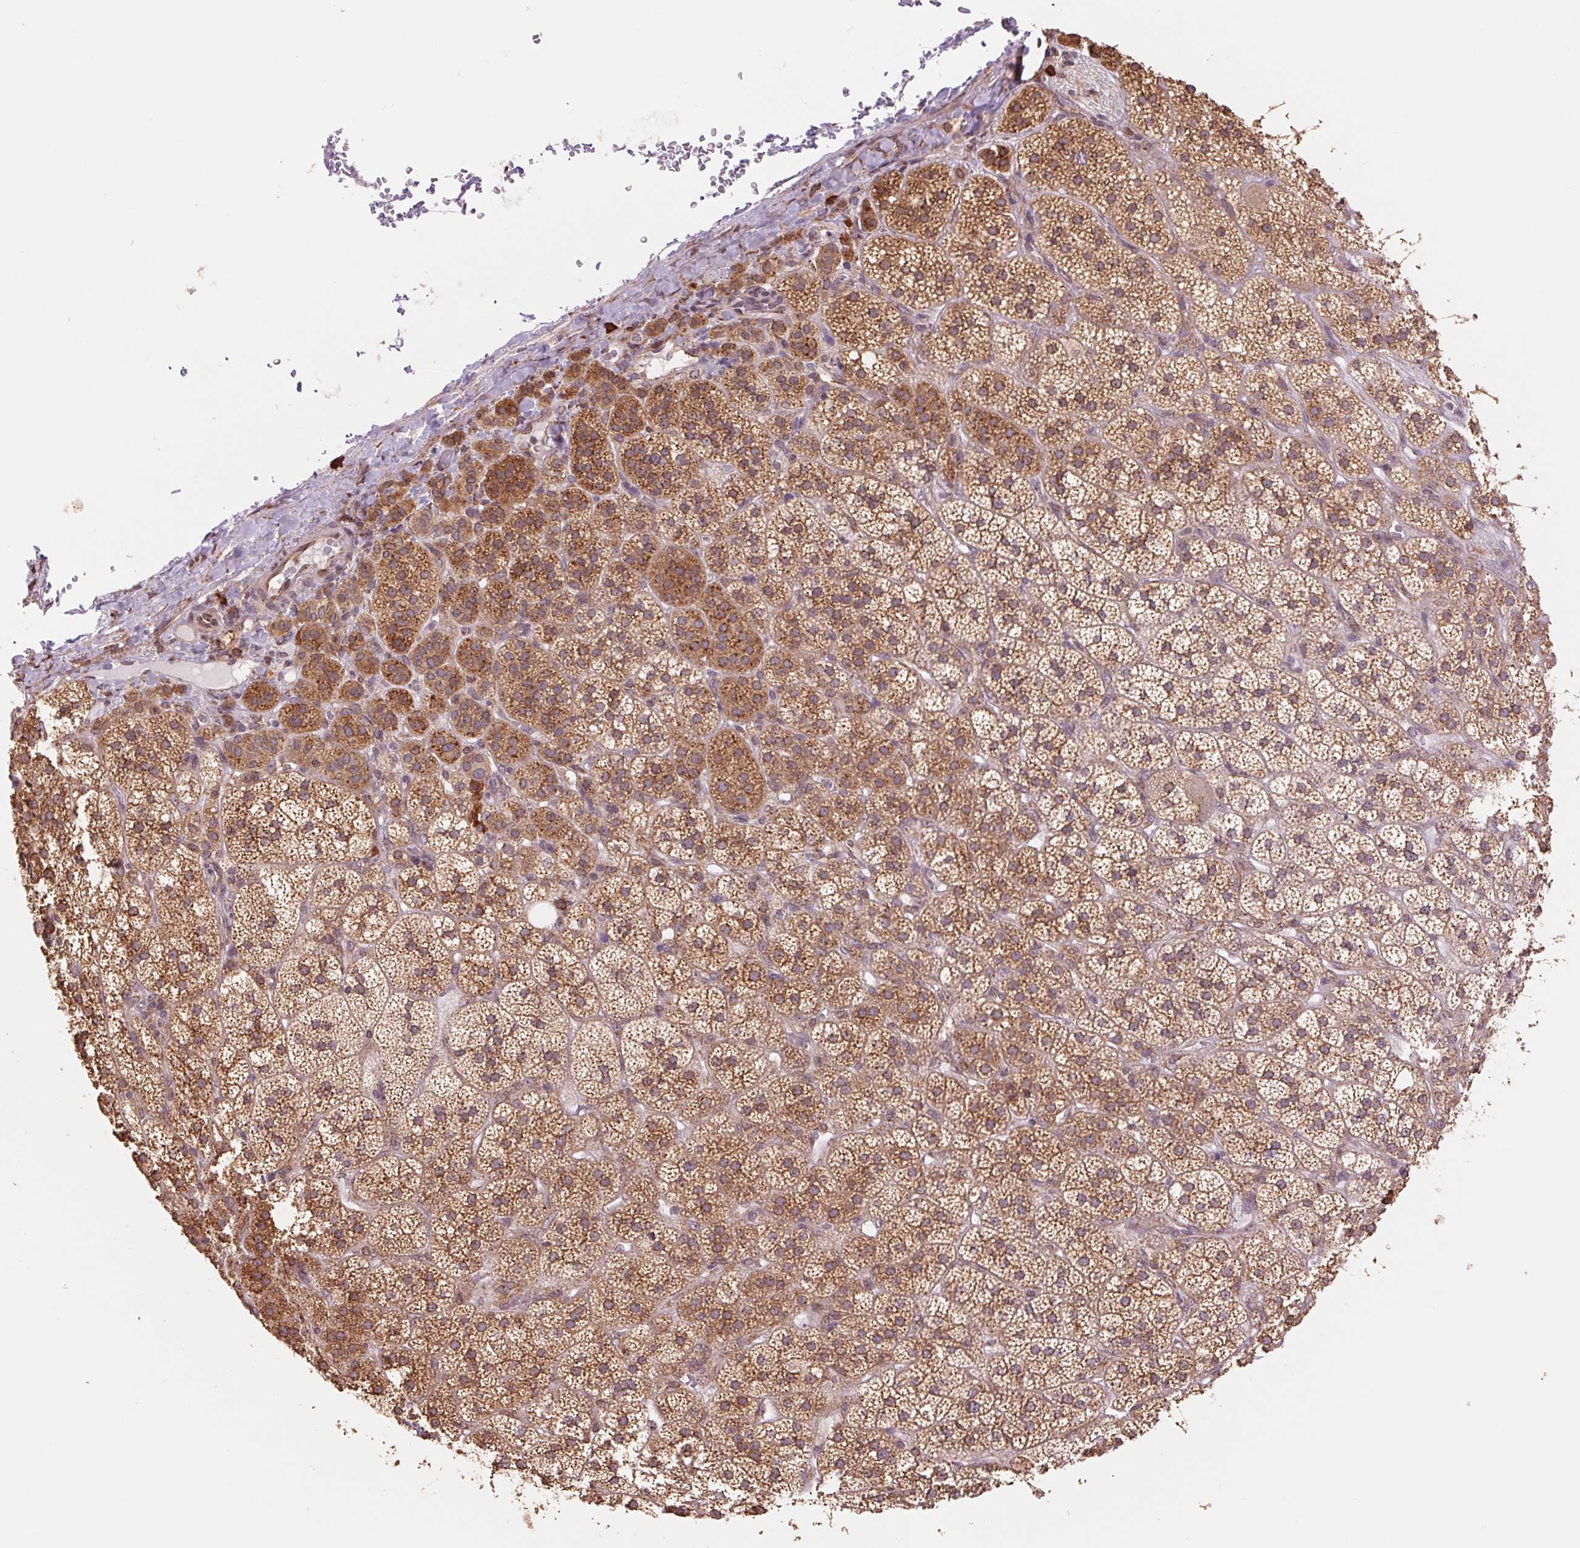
{"staining": {"intensity": "moderate", "quantity": ">75%", "location": "cytoplasmic/membranous"}, "tissue": "adrenal gland", "cell_type": "Glandular cells", "image_type": "normal", "snomed": [{"axis": "morphology", "description": "Normal tissue, NOS"}, {"axis": "topography", "description": "Adrenal gland"}], "caption": "Immunohistochemistry (IHC) staining of unremarkable adrenal gland, which displays medium levels of moderate cytoplasmic/membranous staining in approximately >75% of glandular cells indicating moderate cytoplasmic/membranous protein expression. The staining was performed using DAB (3,3'-diaminobenzidine) (brown) for protein detection and nuclei were counterstained in hematoxylin (blue).", "gene": "RPN1", "patient": {"sex": "female", "age": 60}}